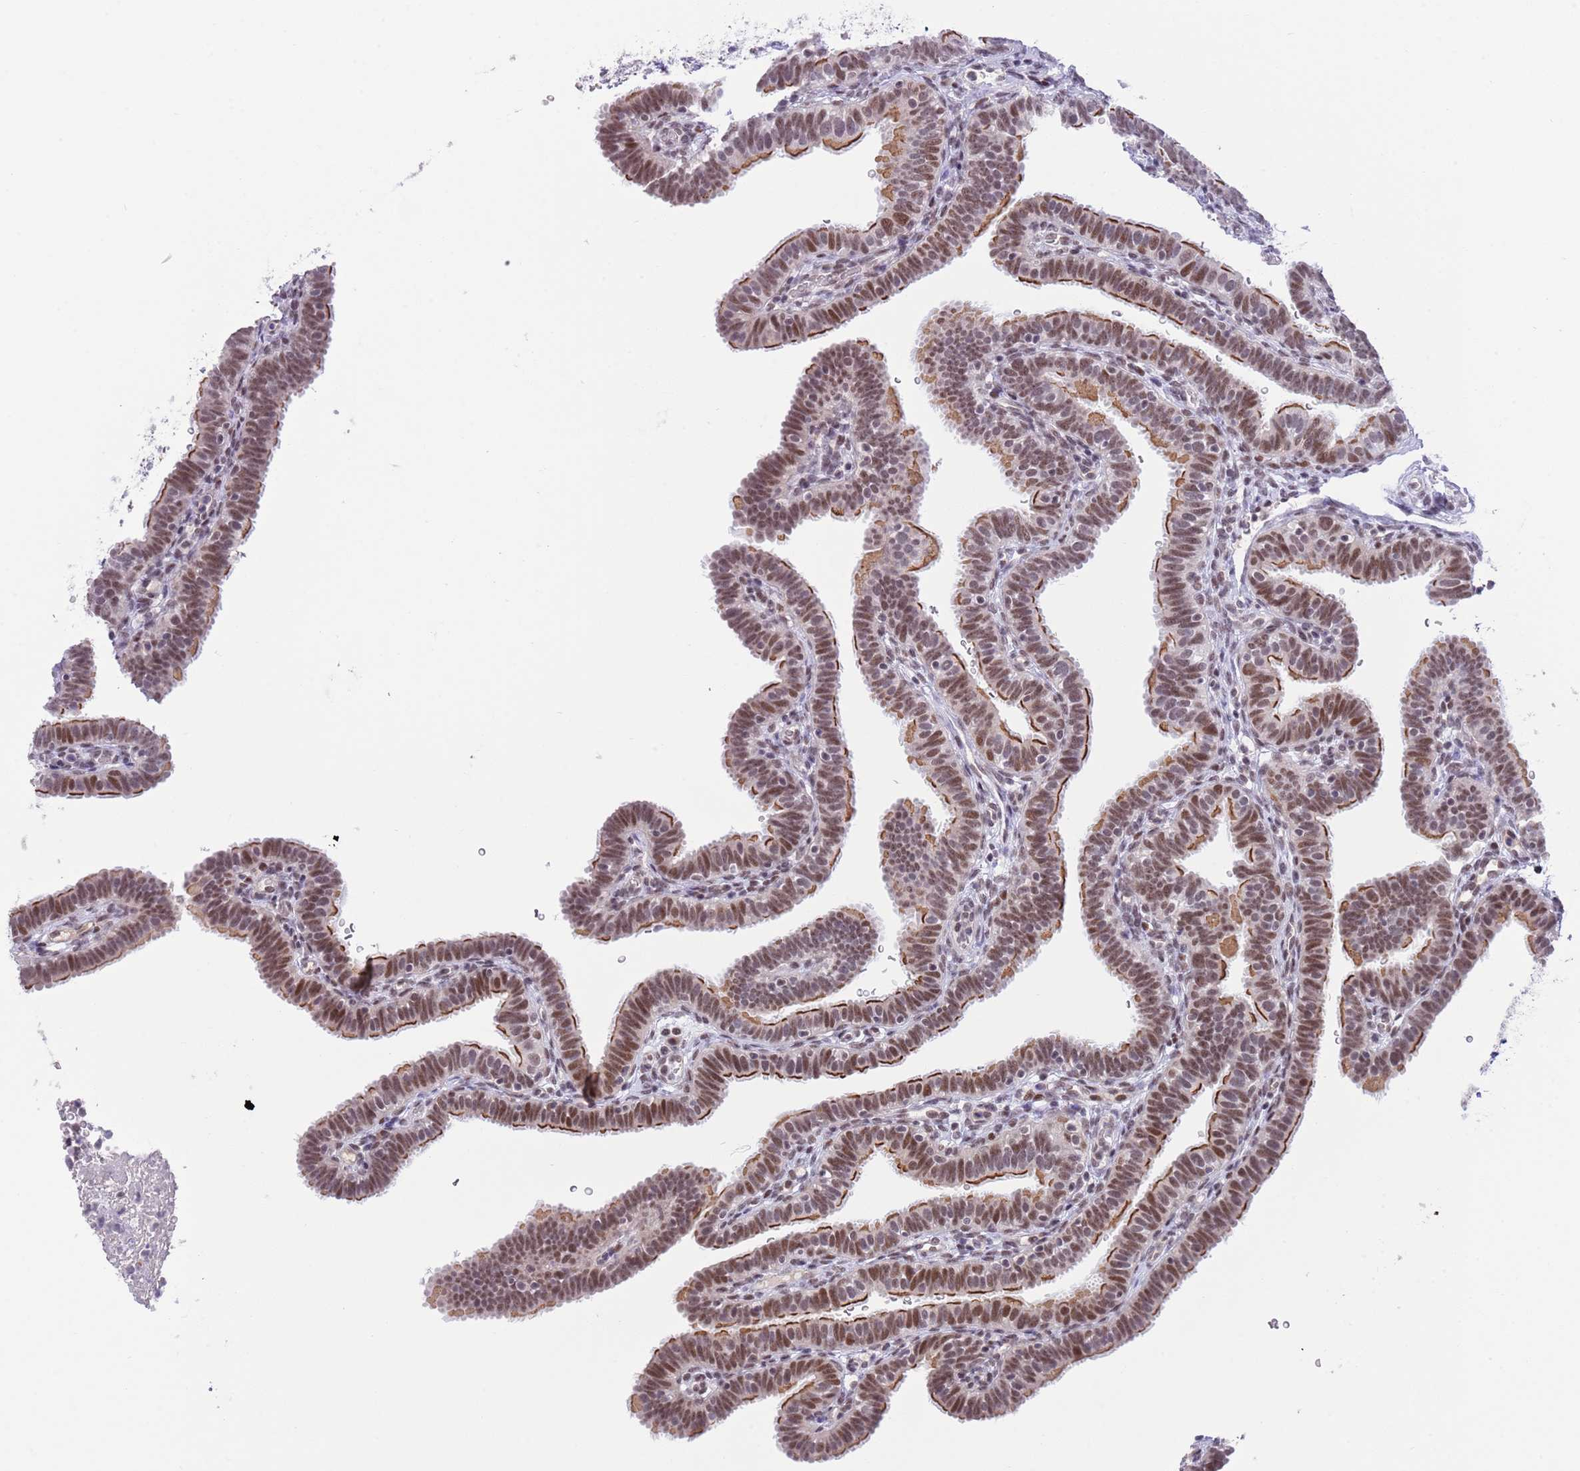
{"staining": {"intensity": "moderate", "quantity": ">75%", "location": "cytoplasmic/membranous,nuclear"}, "tissue": "fallopian tube", "cell_type": "Glandular cells", "image_type": "normal", "snomed": [{"axis": "morphology", "description": "Normal tissue, NOS"}, {"axis": "topography", "description": "Fallopian tube"}], "caption": "IHC photomicrograph of benign human fallopian tube stained for a protein (brown), which reveals medium levels of moderate cytoplasmic/membranous,nuclear staining in approximately >75% of glandular cells.", "gene": "RFX1", "patient": {"sex": "female", "age": 41}}